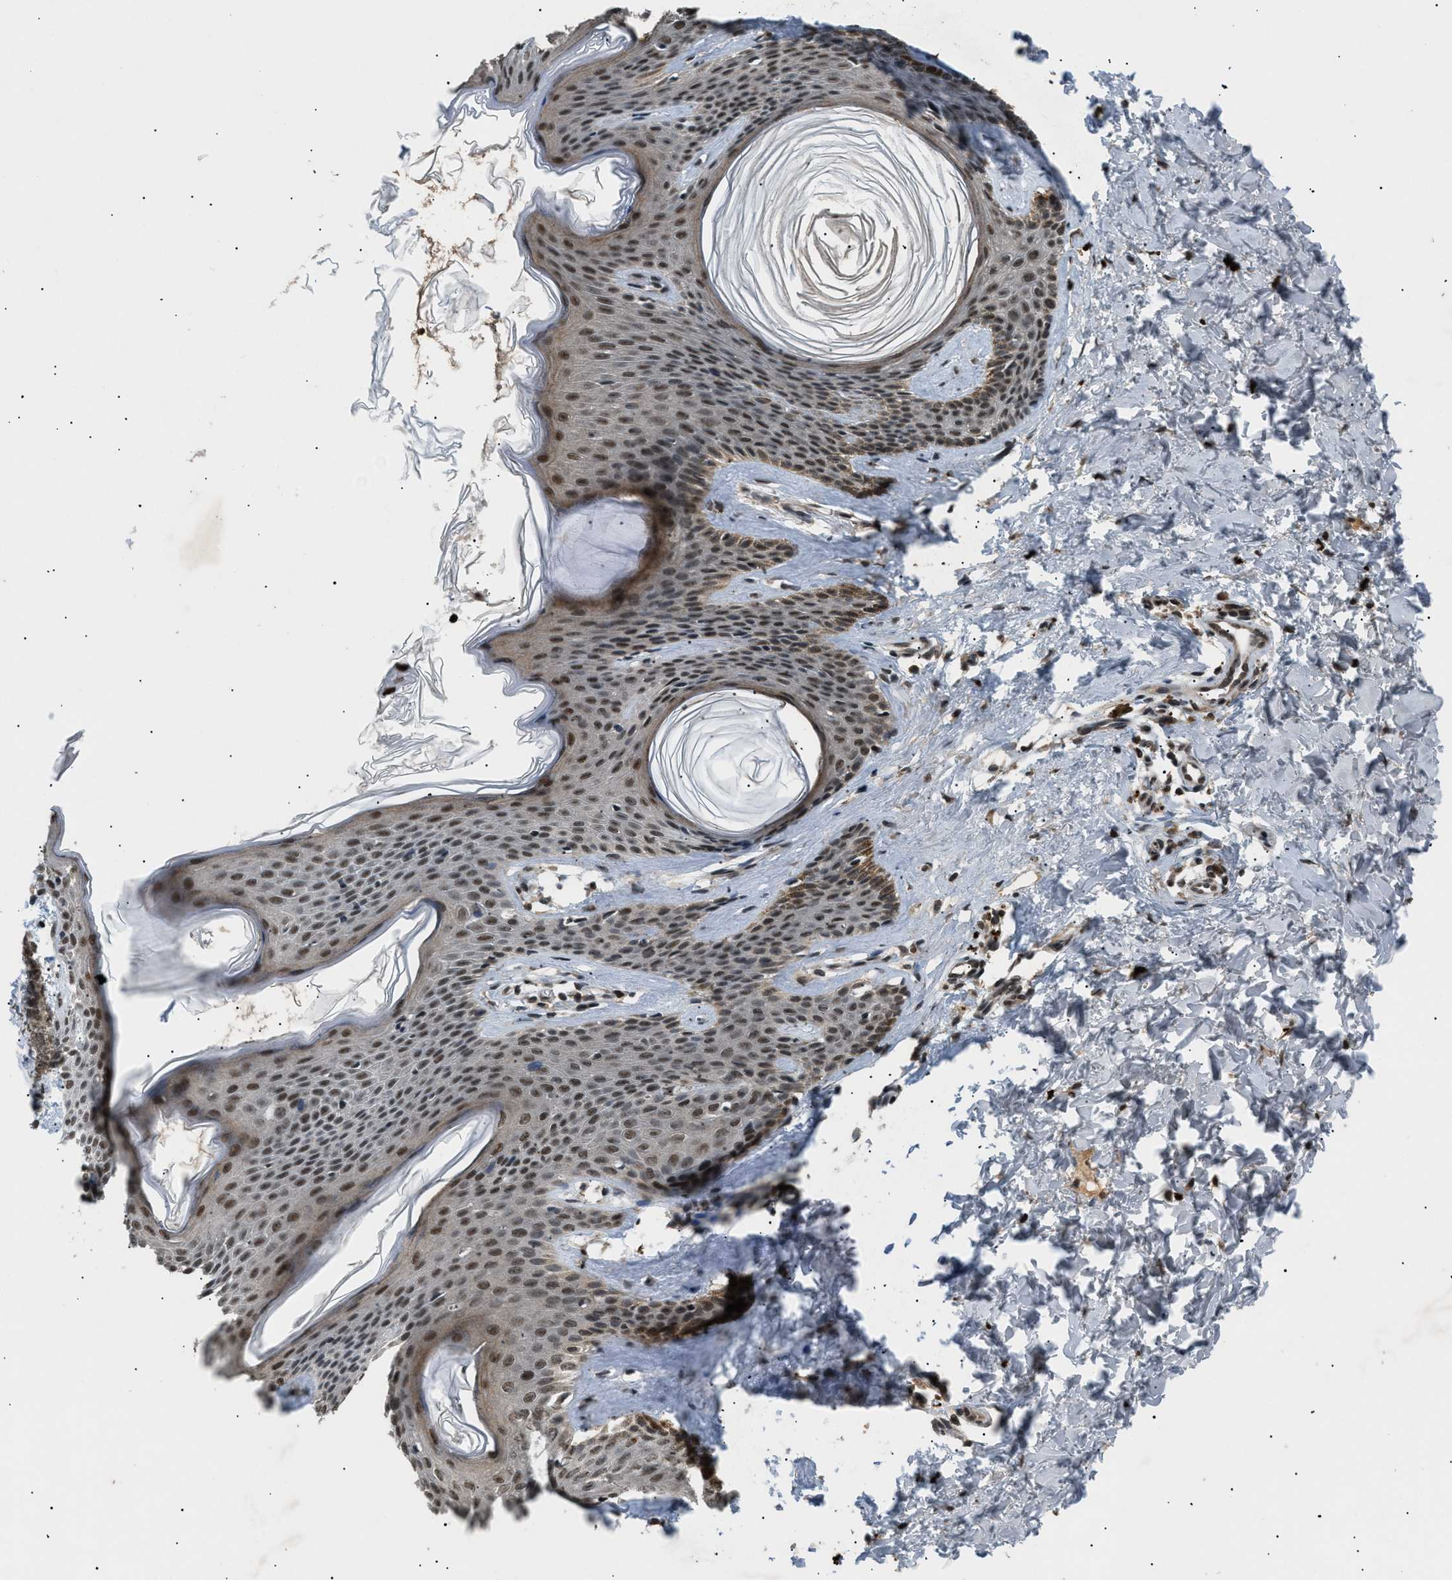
{"staining": {"intensity": "strong", "quantity": ">75%", "location": "nuclear"}, "tissue": "skin cancer", "cell_type": "Tumor cells", "image_type": "cancer", "snomed": [{"axis": "morphology", "description": "Basal cell carcinoma"}, {"axis": "topography", "description": "Skin"}], "caption": "Immunohistochemical staining of skin basal cell carcinoma displays high levels of strong nuclear expression in about >75% of tumor cells. (DAB IHC, brown staining for protein, blue staining for nuclei).", "gene": "RBM5", "patient": {"sex": "male", "age": 60}}